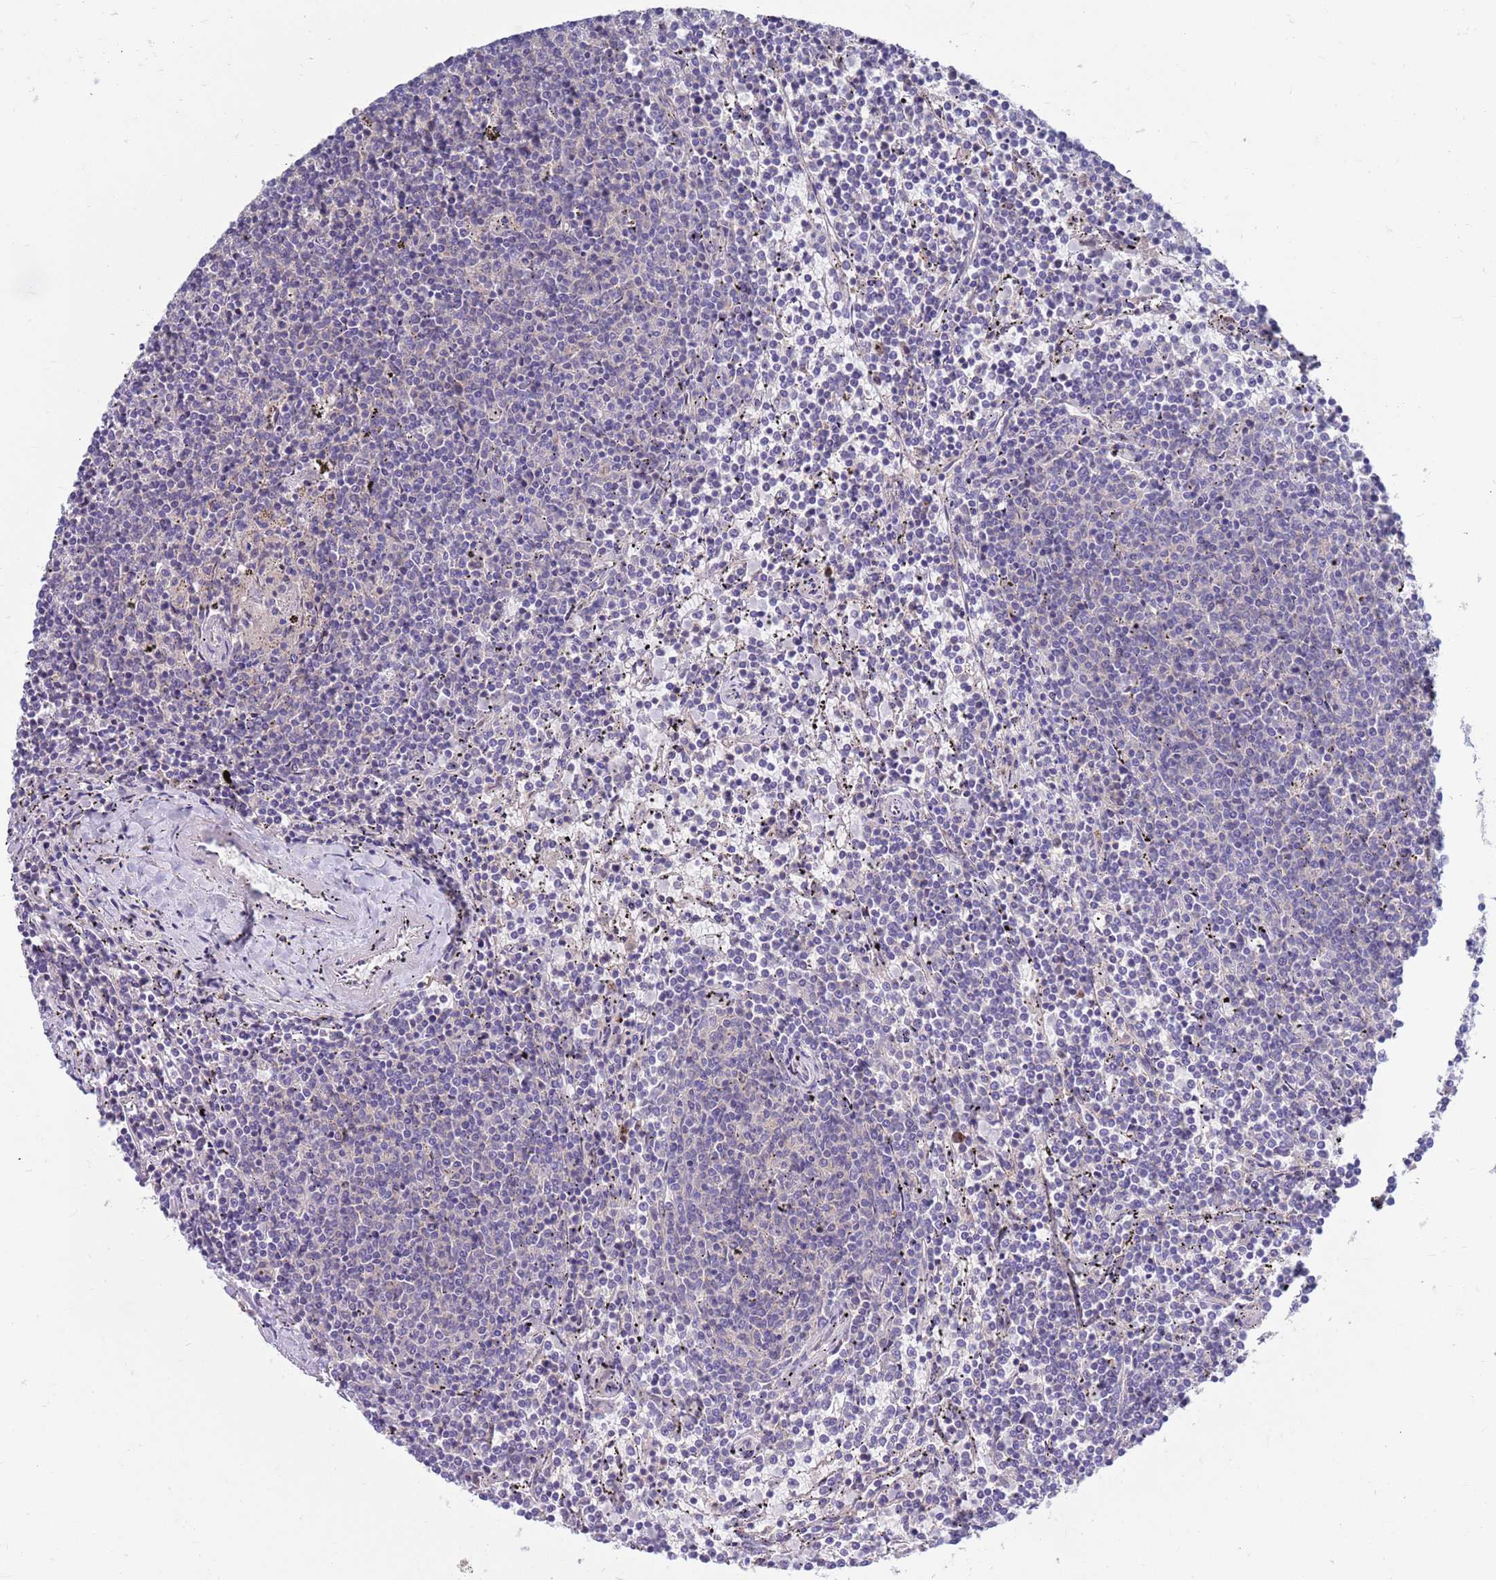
{"staining": {"intensity": "negative", "quantity": "none", "location": "none"}, "tissue": "lymphoma", "cell_type": "Tumor cells", "image_type": "cancer", "snomed": [{"axis": "morphology", "description": "Malignant lymphoma, non-Hodgkin's type, Low grade"}, {"axis": "topography", "description": "Spleen"}], "caption": "This histopathology image is of low-grade malignant lymphoma, non-Hodgkin's type stained with immunohistochemistry (IHC) to label a protein in brown with the nuclei are counter-stained blue. There is no staining in tumor cells.", "gene": "KLHL29", "patient": {"sex": "female", "age": 50}}